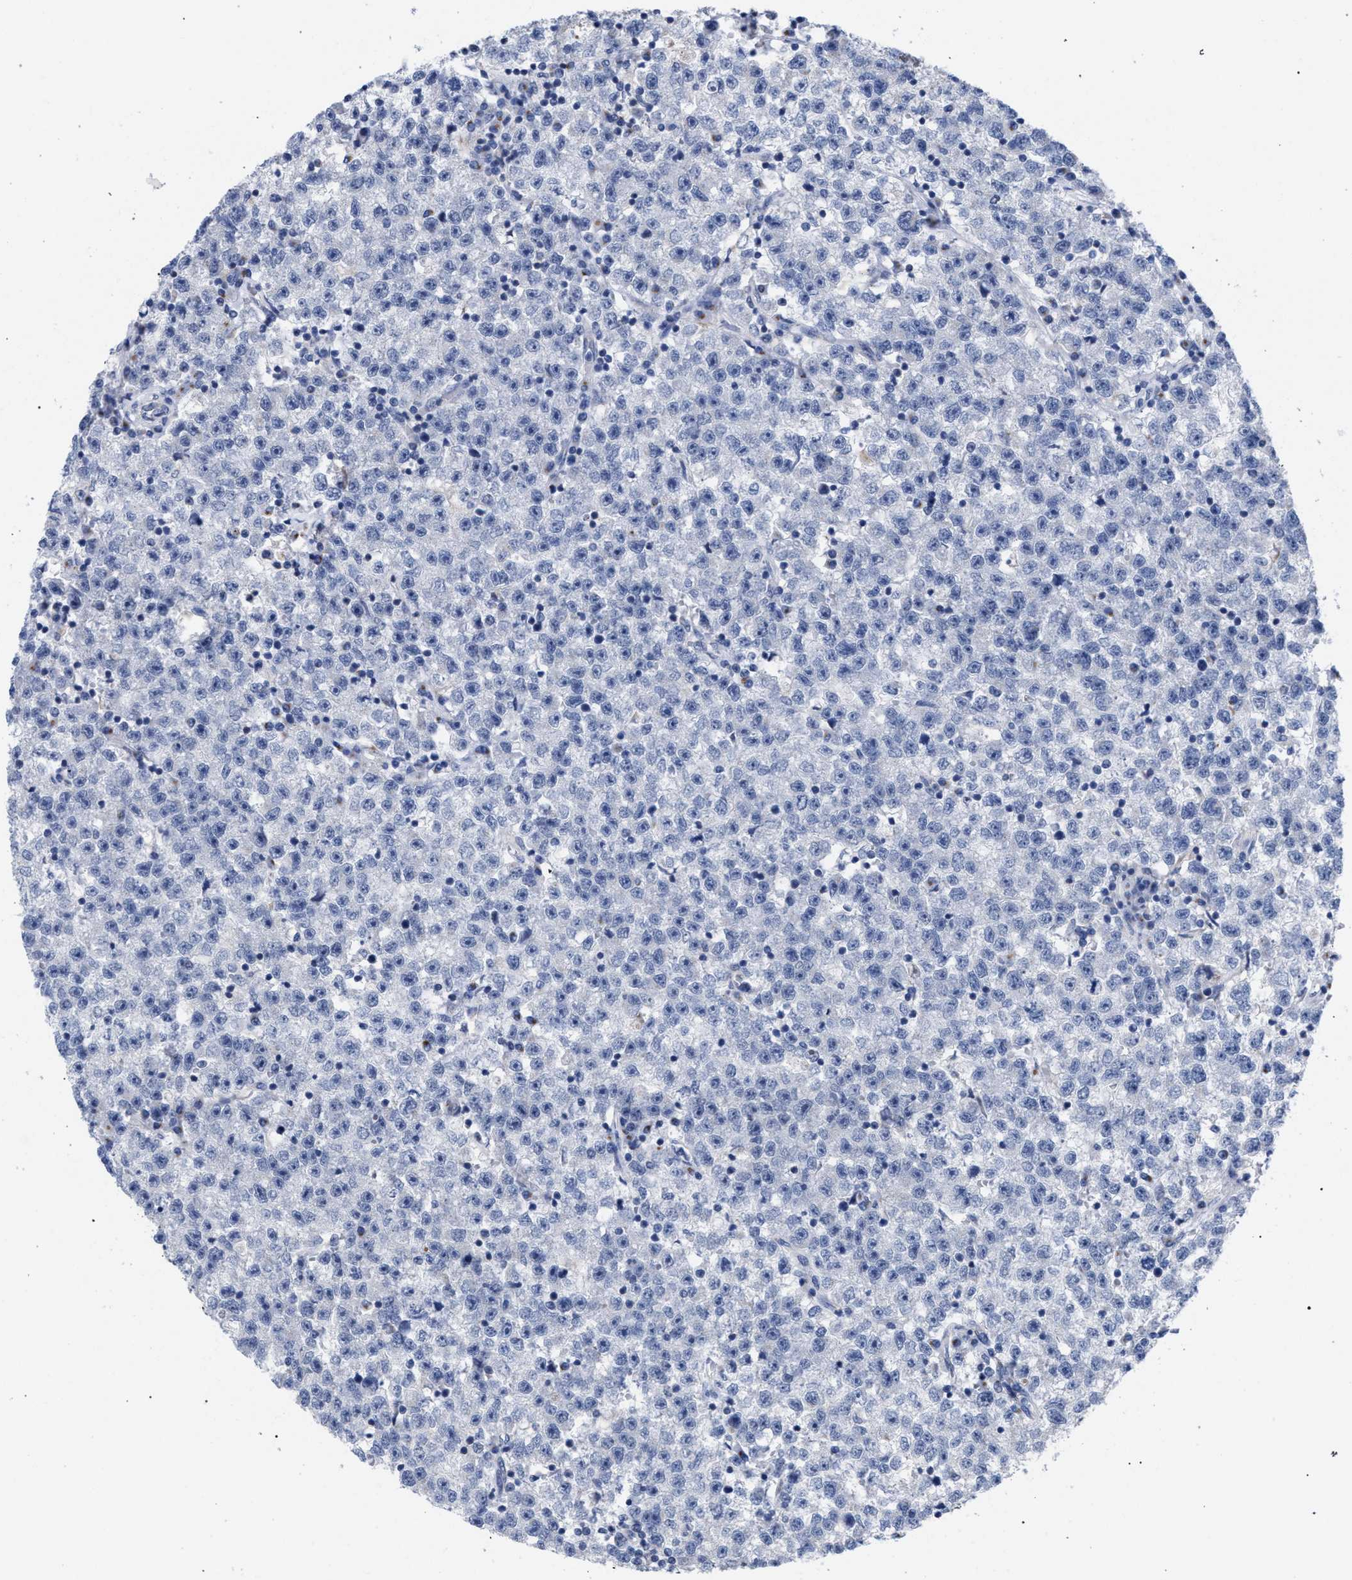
{"staining": {"intensity": "negative", "quantity": "none", "location": "none"}, "tissue": "testis cancer", "cell_type": "Tumor cells", "image_type": "cancer", "snomed": [{"axis": "morphology", "description": "Seminoma, NOS"}, {"axis": "topography", "description": "Testis"}], "caption": "Testis cancer stained for a protein using immunohistochemistry reveals no expression tumor cells.", "gene": "GOLGA2", "patient": {"sex": "male", "age": 22}}